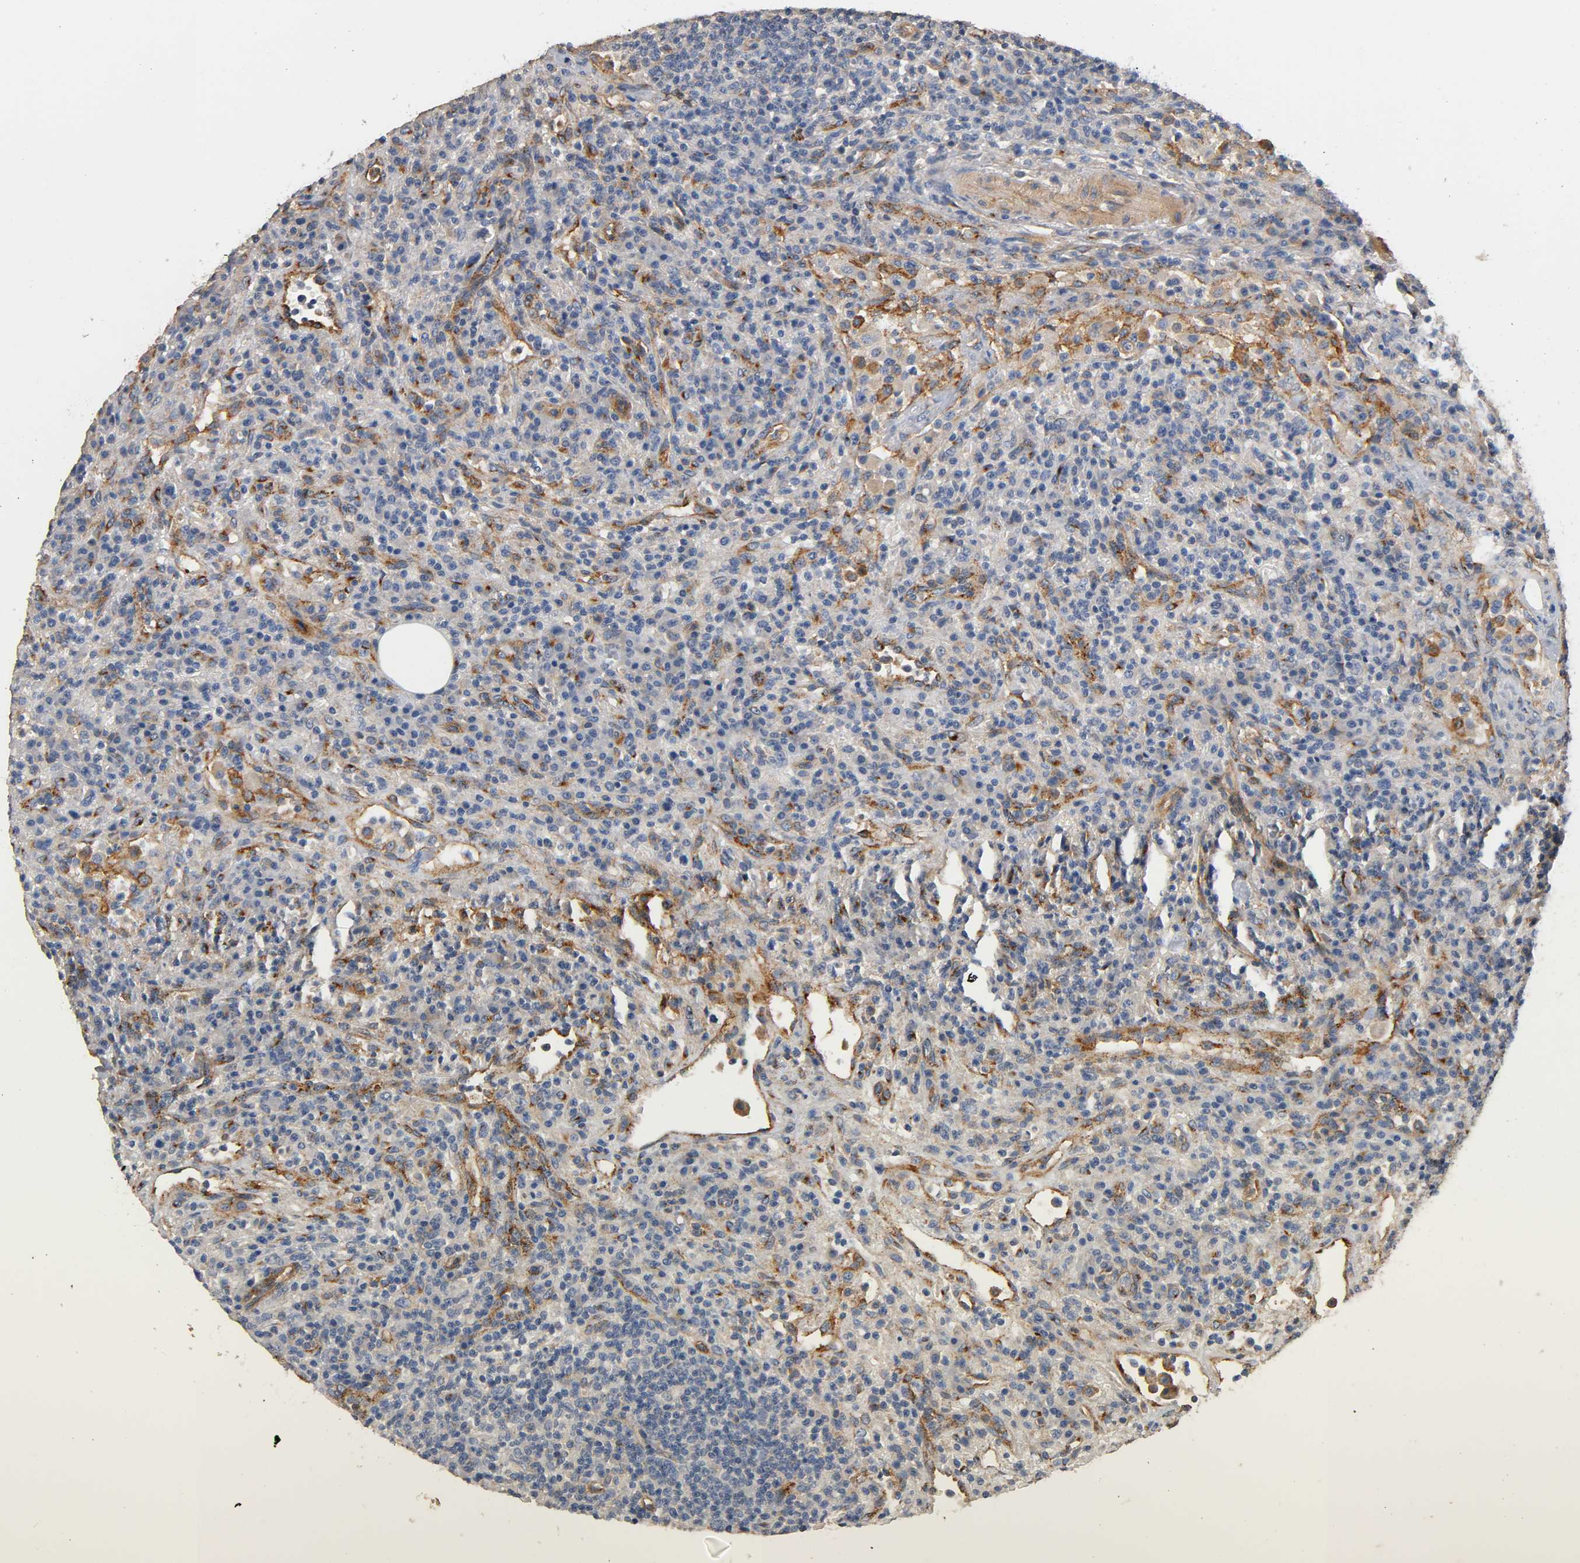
{"staining": {"intensity": "weak", "quantity": "<25%", "location": "cytoplasmic/membranous"}, "tissue": "lymphoma", "cell_type": "Tumor cells", "image_type": "cancer", "snomed": [{"axis": "morphology", "description": "Hodgkin's disease, NOS"}, {"axis": "topography", "description": "Lymph node"}], "caption": "A micrograph of Hodgkin's disease stained for a protein exhibits no brown staining in tumor cells.", "gene": "IFITM3", "patient": {"sex": "male", "age": 65}}